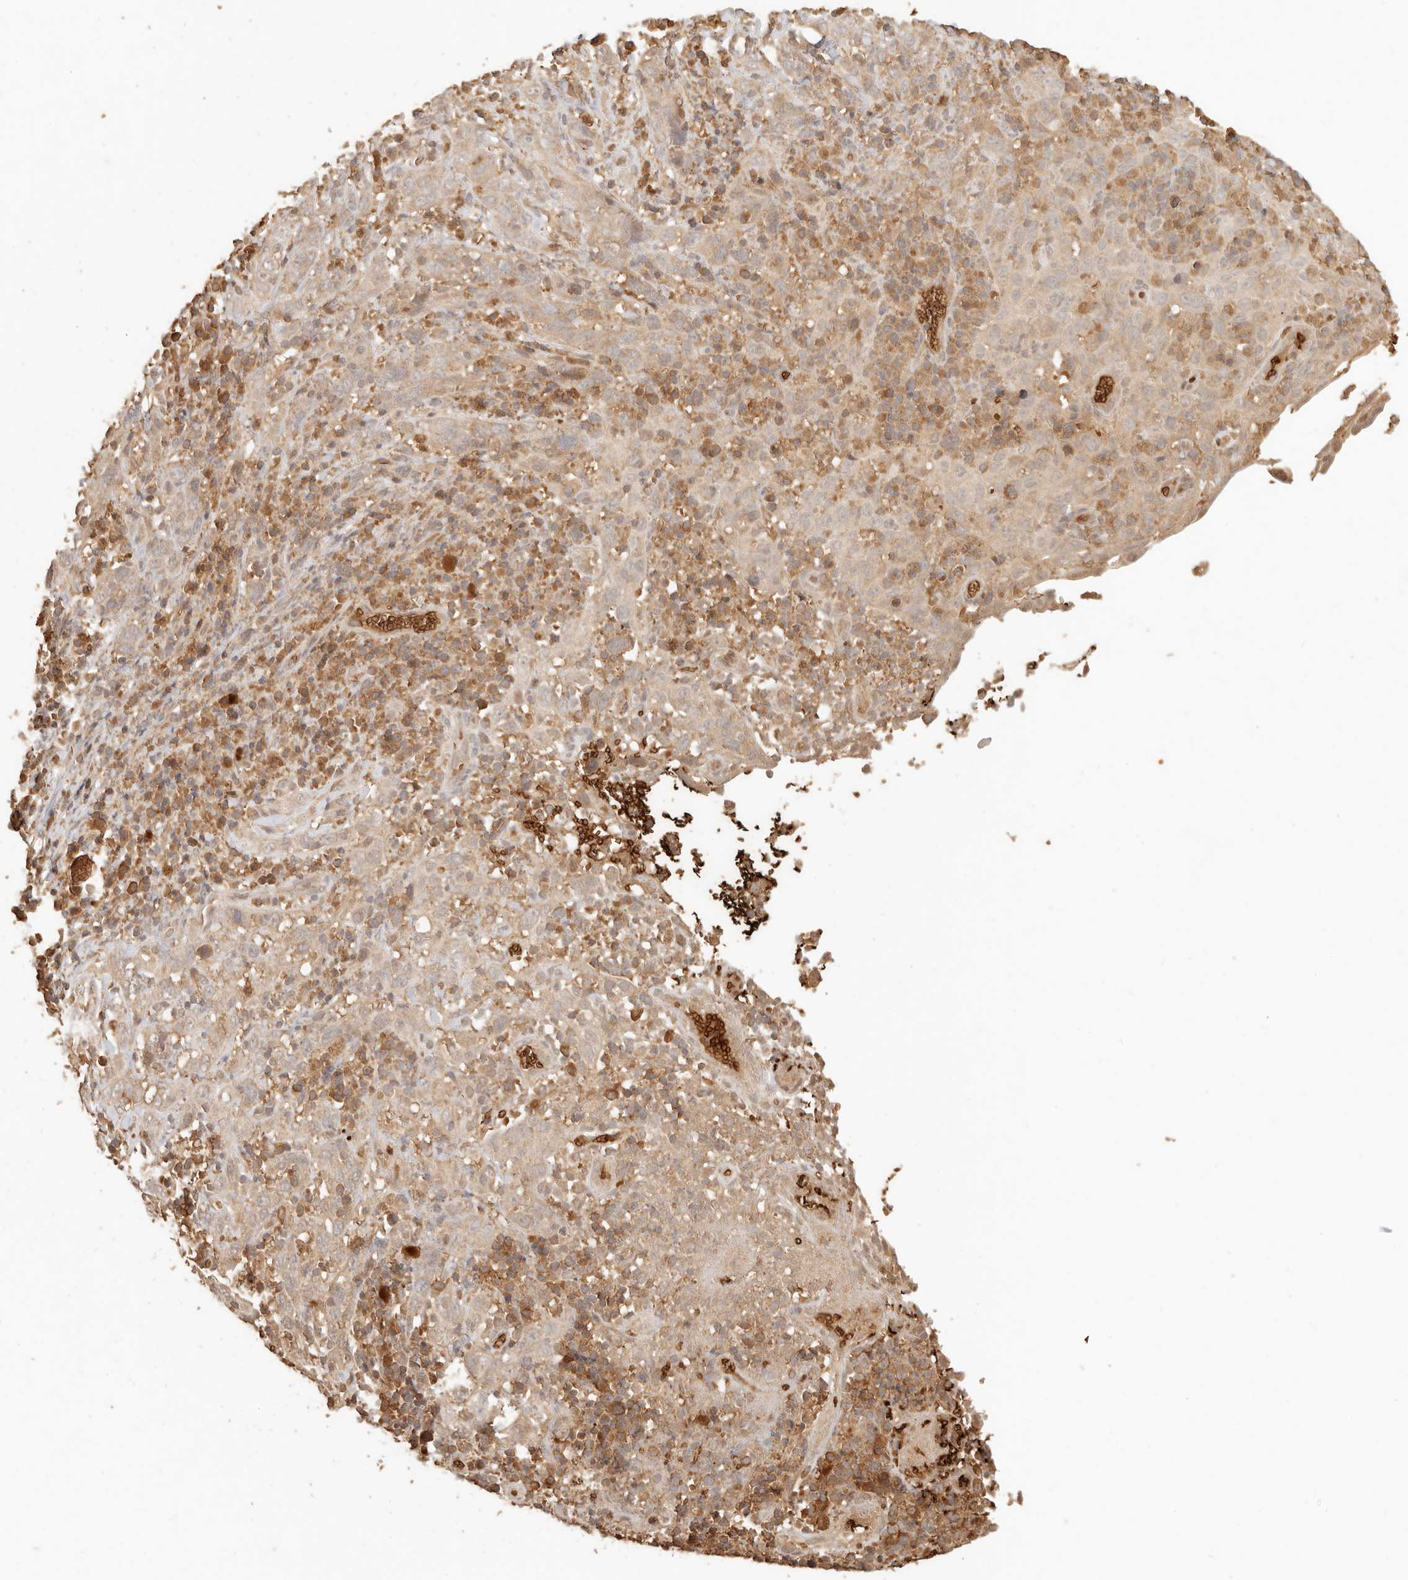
{"staining": {"intensity": "weak", "quantity": ">75%", "location": "cytoplasmic/membranous"}, "tissue": "cervical cancer", "cell_type": "Tumor cells", "image_type": "cancer", "snomed": [{"axis": "morphology", "description": "Squamous cell carcinoma, NOS"}, {"axis": "topography", "description": "Cervix"}], "caption": "Protein analysis of cervical cancer (squamous cell carcinoma) tissue exhibits weak cytoplasmic/membranous expression in approximately >75% of tumor cells.", "gene": "INTS11", "patient": {"sex": "female", "age": 46}}